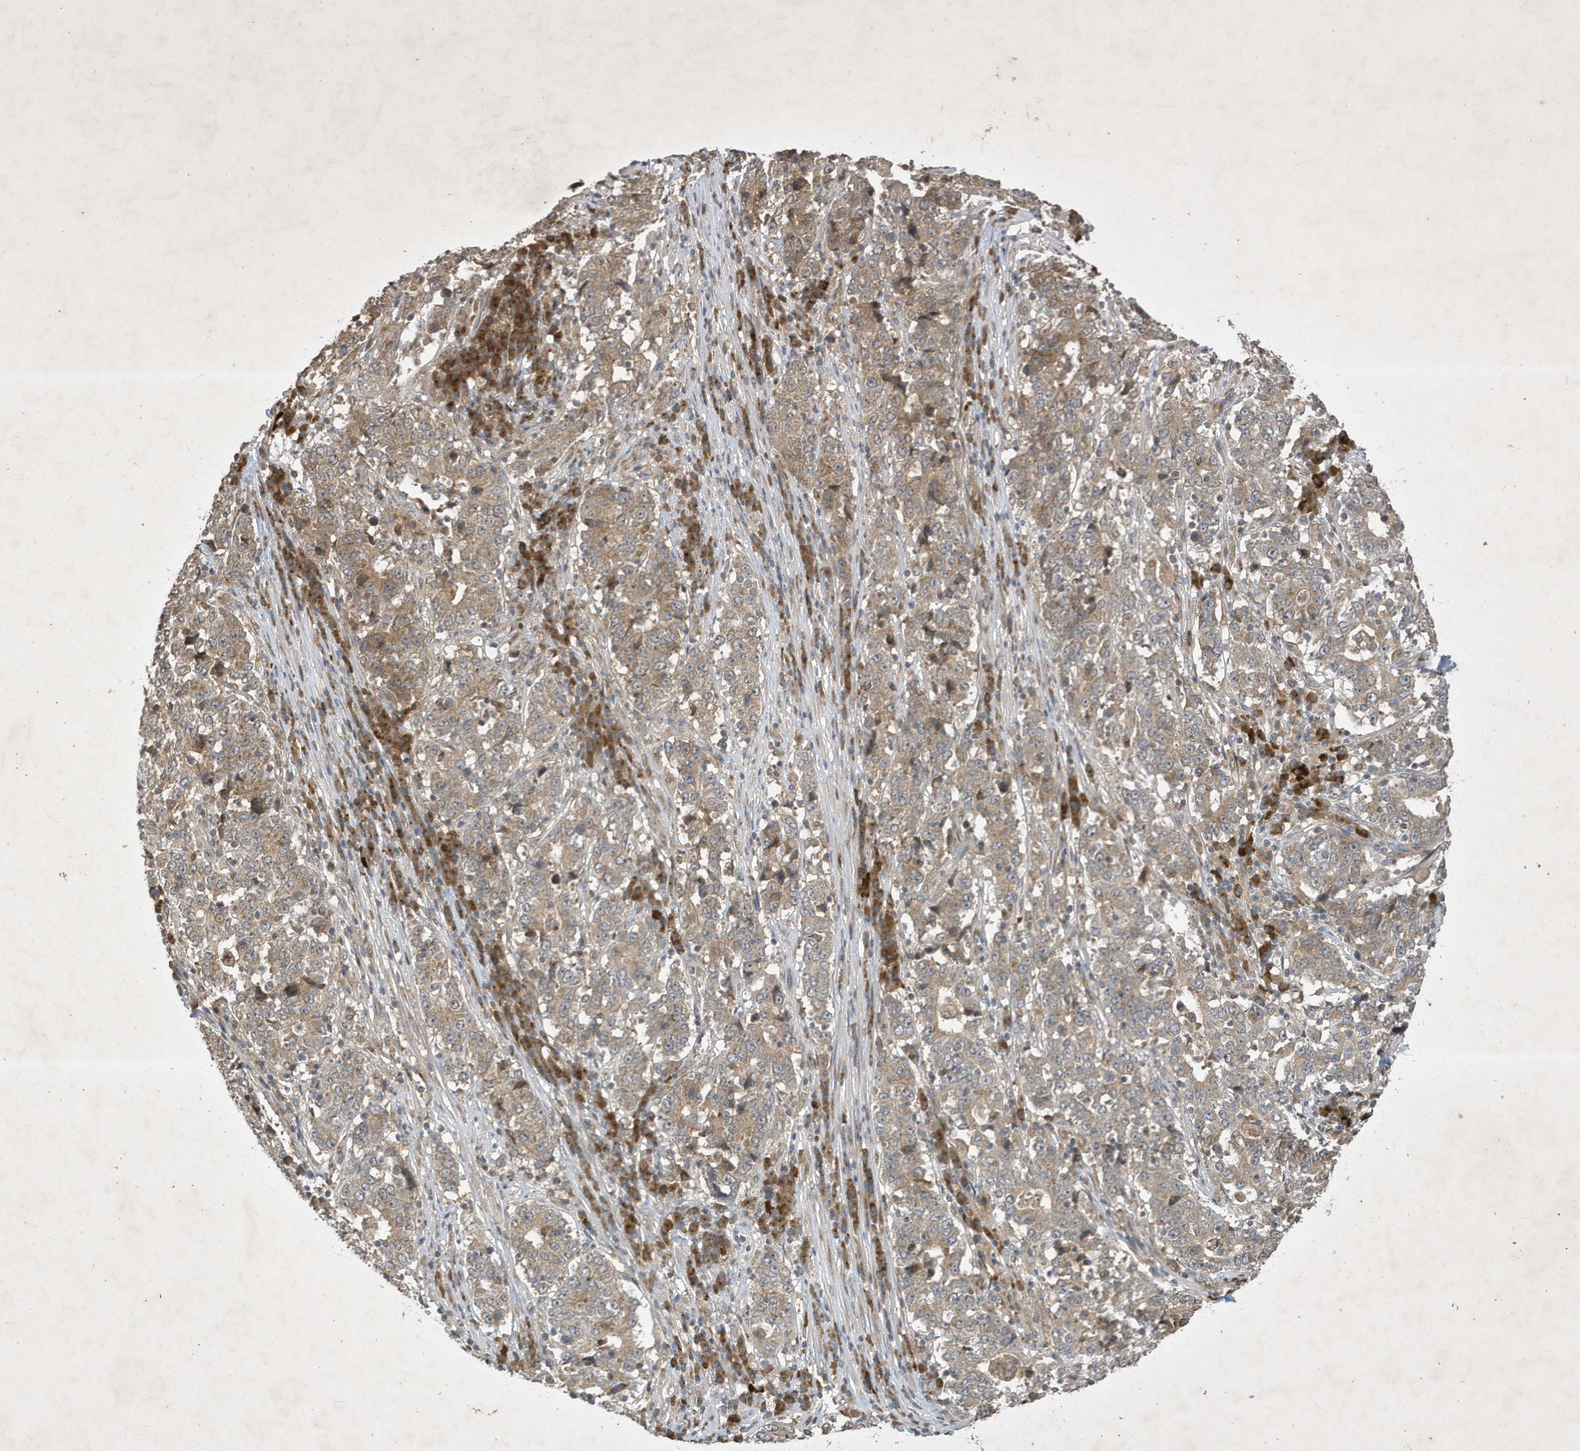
{"staining": {"intensity": "weak", "quantity": ">75%", "location": "cytoplasmic/membranous"}, "tissue": "stomach cancer", "cell_type": "Tumor cells", "image_type": "cancer", "snomed": [{"axis": "morphology", "description": "Adenocarcinoma, NOS"}, {"axis": "topography", "description": "Stomach"}], "caption": "Stomach cancer stained for a protein (brown) displays weak cytoplasmic/membranous positive positivity in approximately >75% of tumor cells.", "gene": "STX10", "patient": {"sex": "male", "age": 59}}